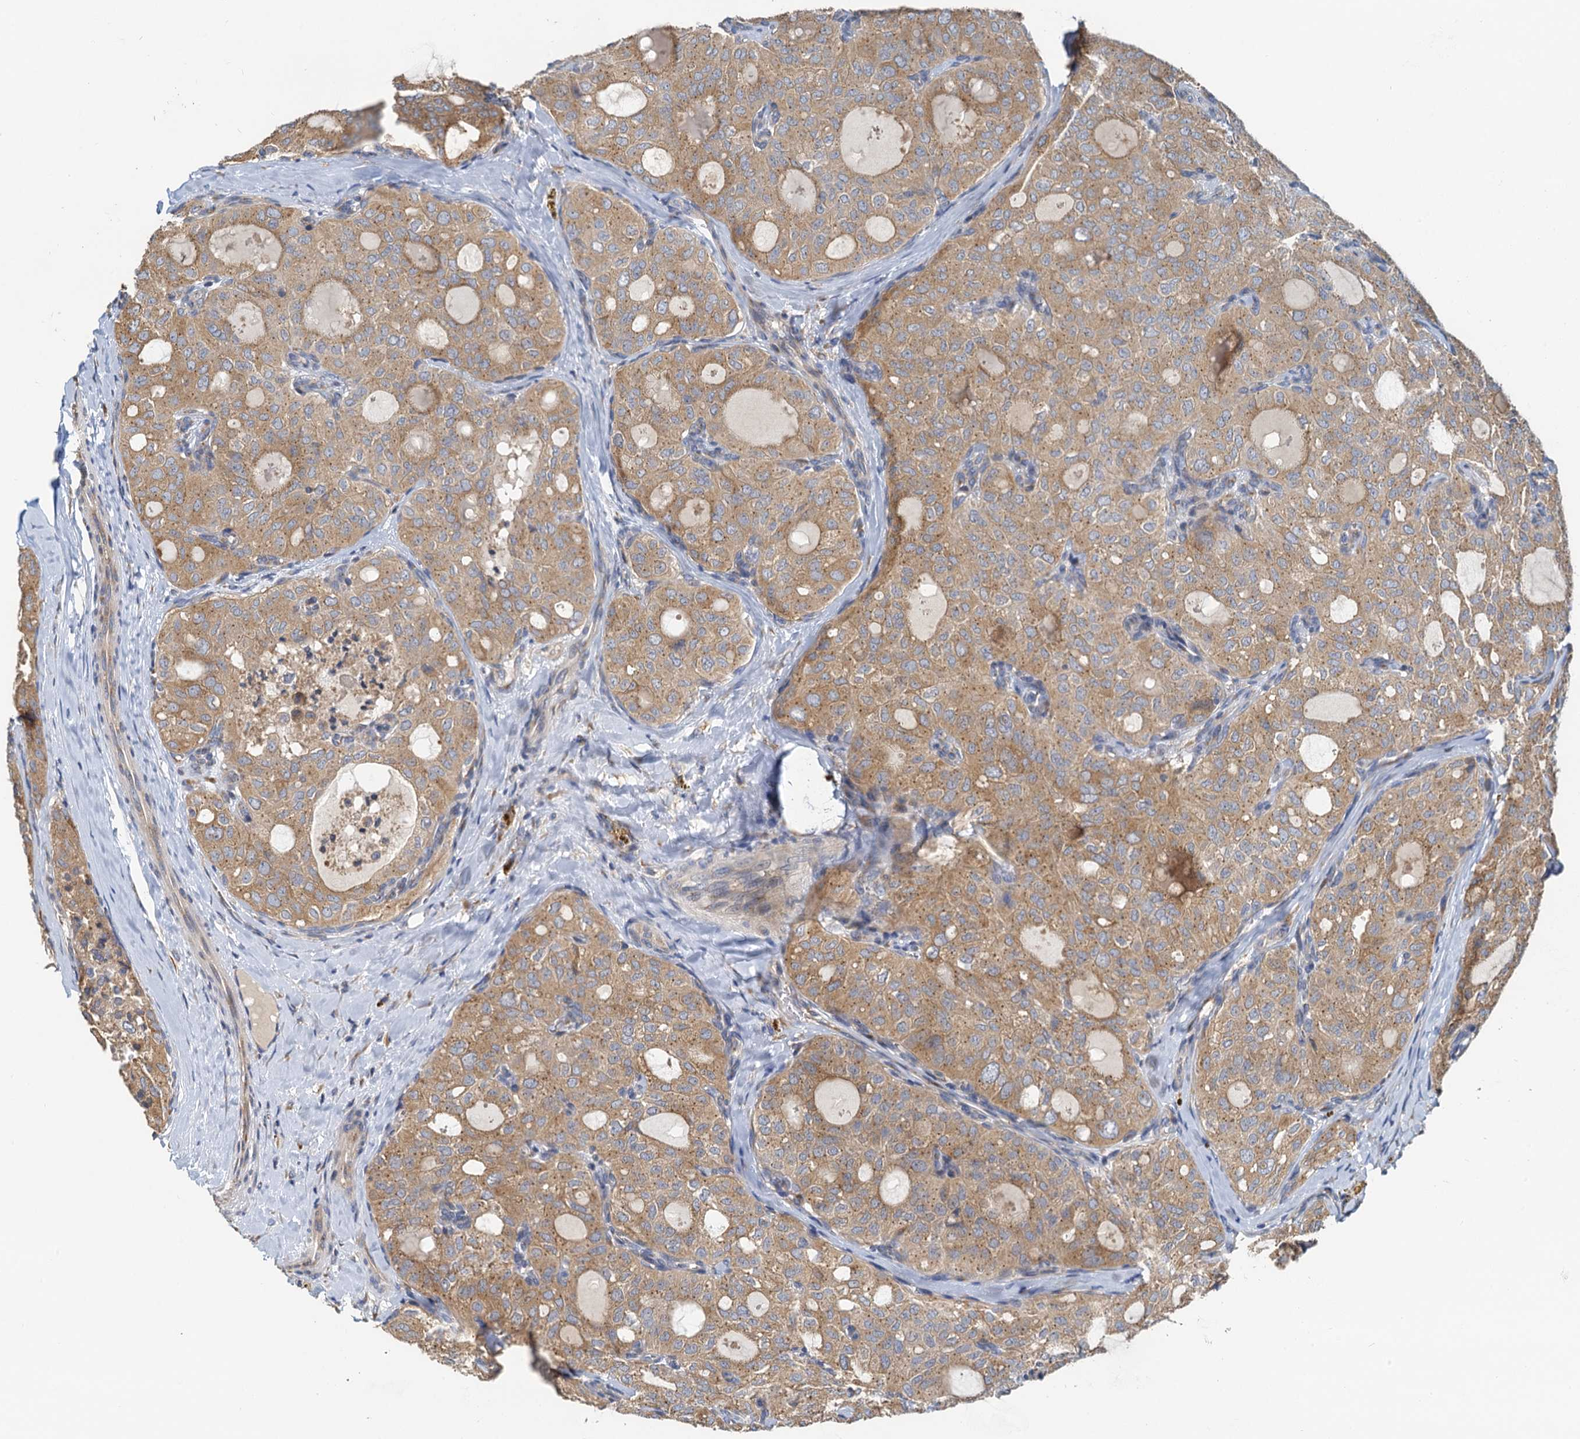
{"staining": {"intensity": "moderate", "quantity": ">75%", "location": "cytoplasmic/membranous"}, "tissue": "thyroid cancer", "cell_type": "Tumor cells", "image_type": "cancer", "snomed": [{"axis": "morphology", "description": "Follicular adenoma carcinoma, NOS"}, {"axis": "topography", "description": "Thyroid gland"}], "caption": "IHC photomicrograph of neoplastic tissue: human follicular adenoma carcinoma (thyroid) stained using immunohistochemistry (IHC) shows medium levels of moderate protein expression localized specifically in the cytoplasmic/membranous of tumor cells, appearing as a cytoplasmic/membranous brown color.", "gene": "NKAPD1", "patient": {"sex": "male", "age": 75}}